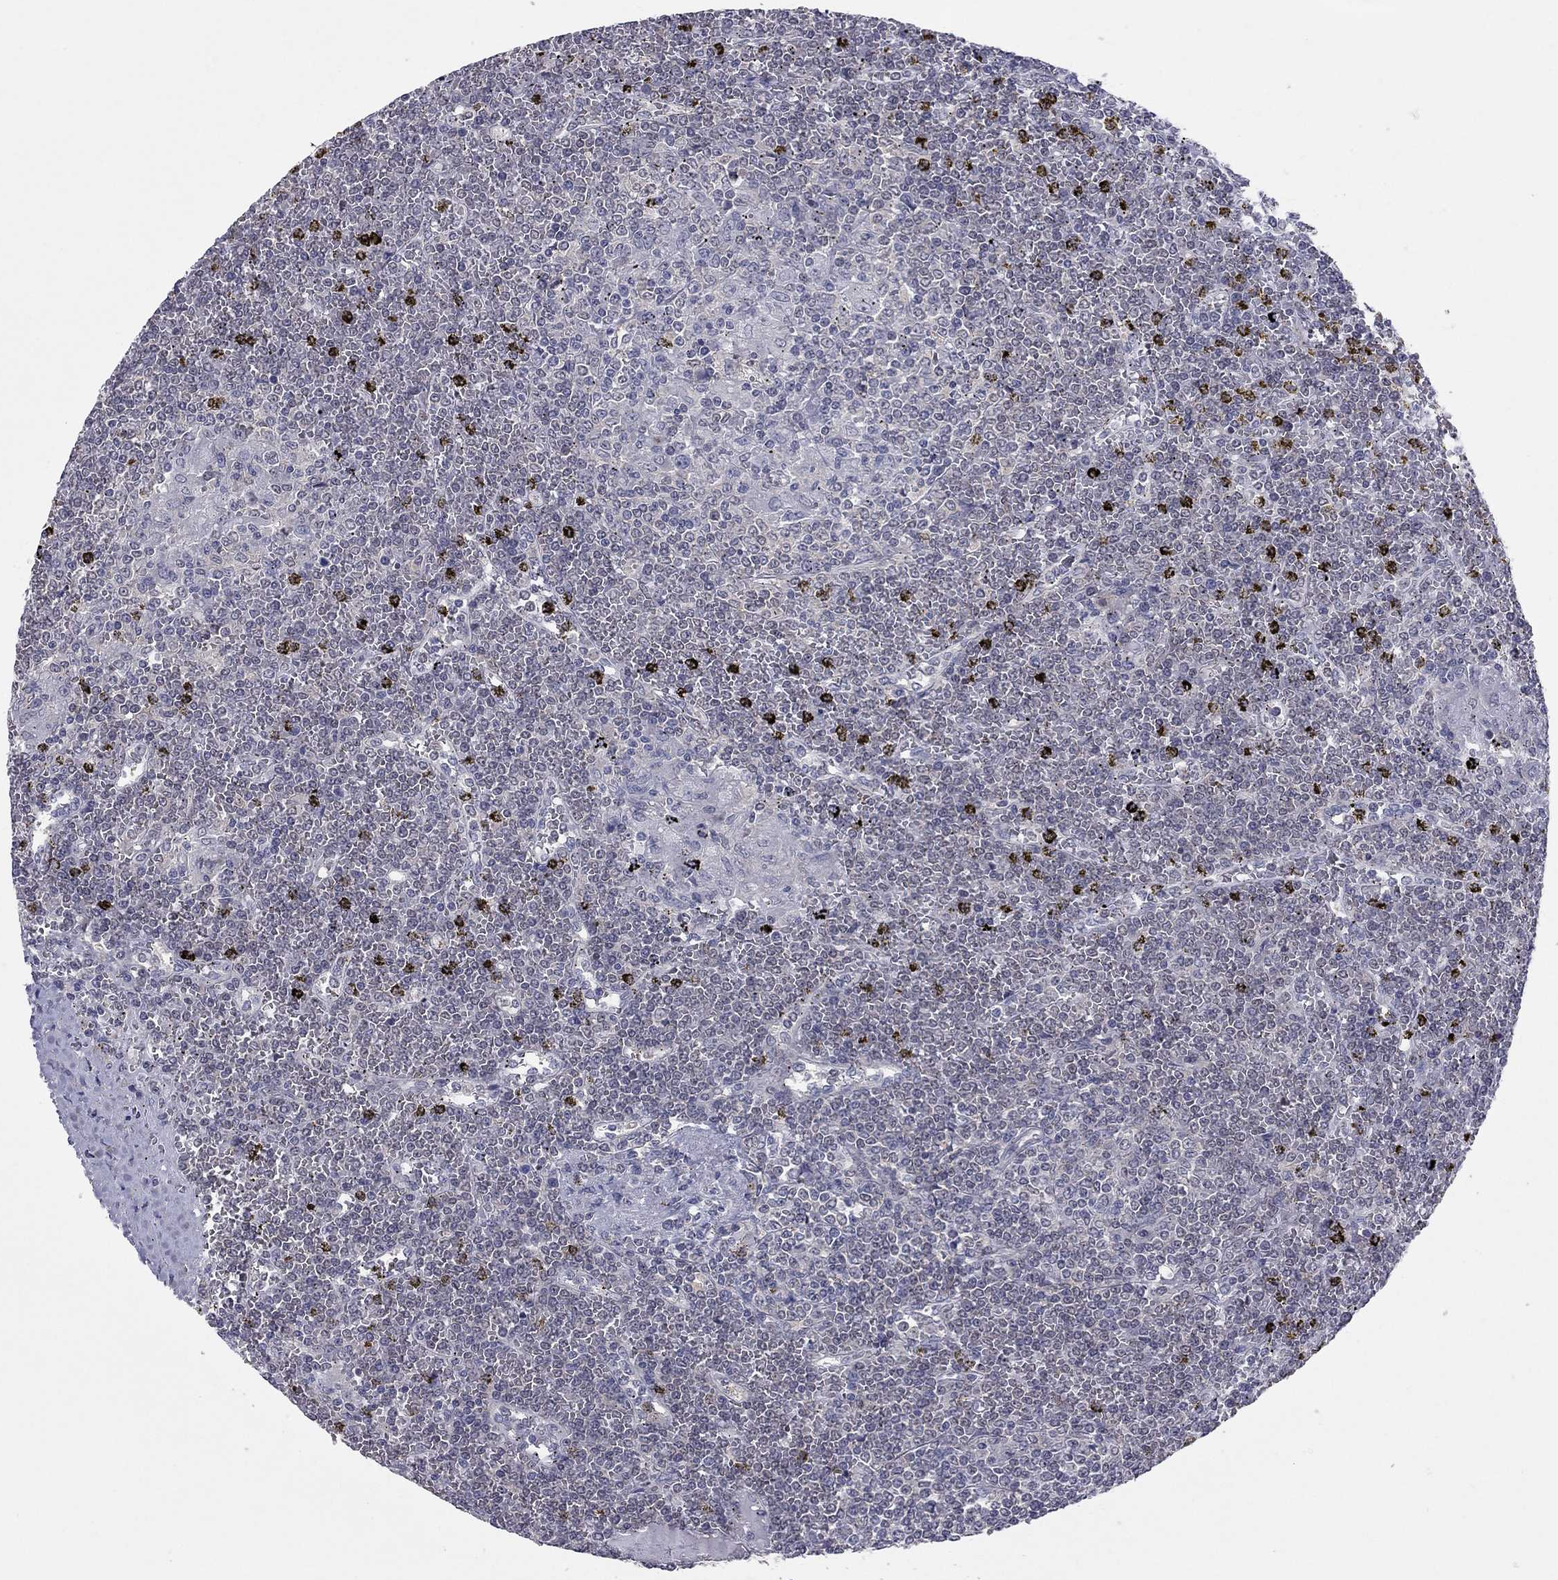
{"staining": {"intensity": "negative", "quantity": "none", "location": "none"}, "tissue": "lymphoma", "cell_type": "Tumor cells", "image_type": "cancer", "snomed": [{"axis": "morphology", "description": "Malignant lymphoma, non-Hodgkin's type, Low grade"}, {"axis": "topography", "description": "Spleen"}], "caption": "DAB immunohistochemical staining of human low-grade malignant lymphoma, non-Hodgkin's type displays no significant staining in tumor cells.", "gene": "SHOC2", "patient": {"sex": "female", "age": 19}}